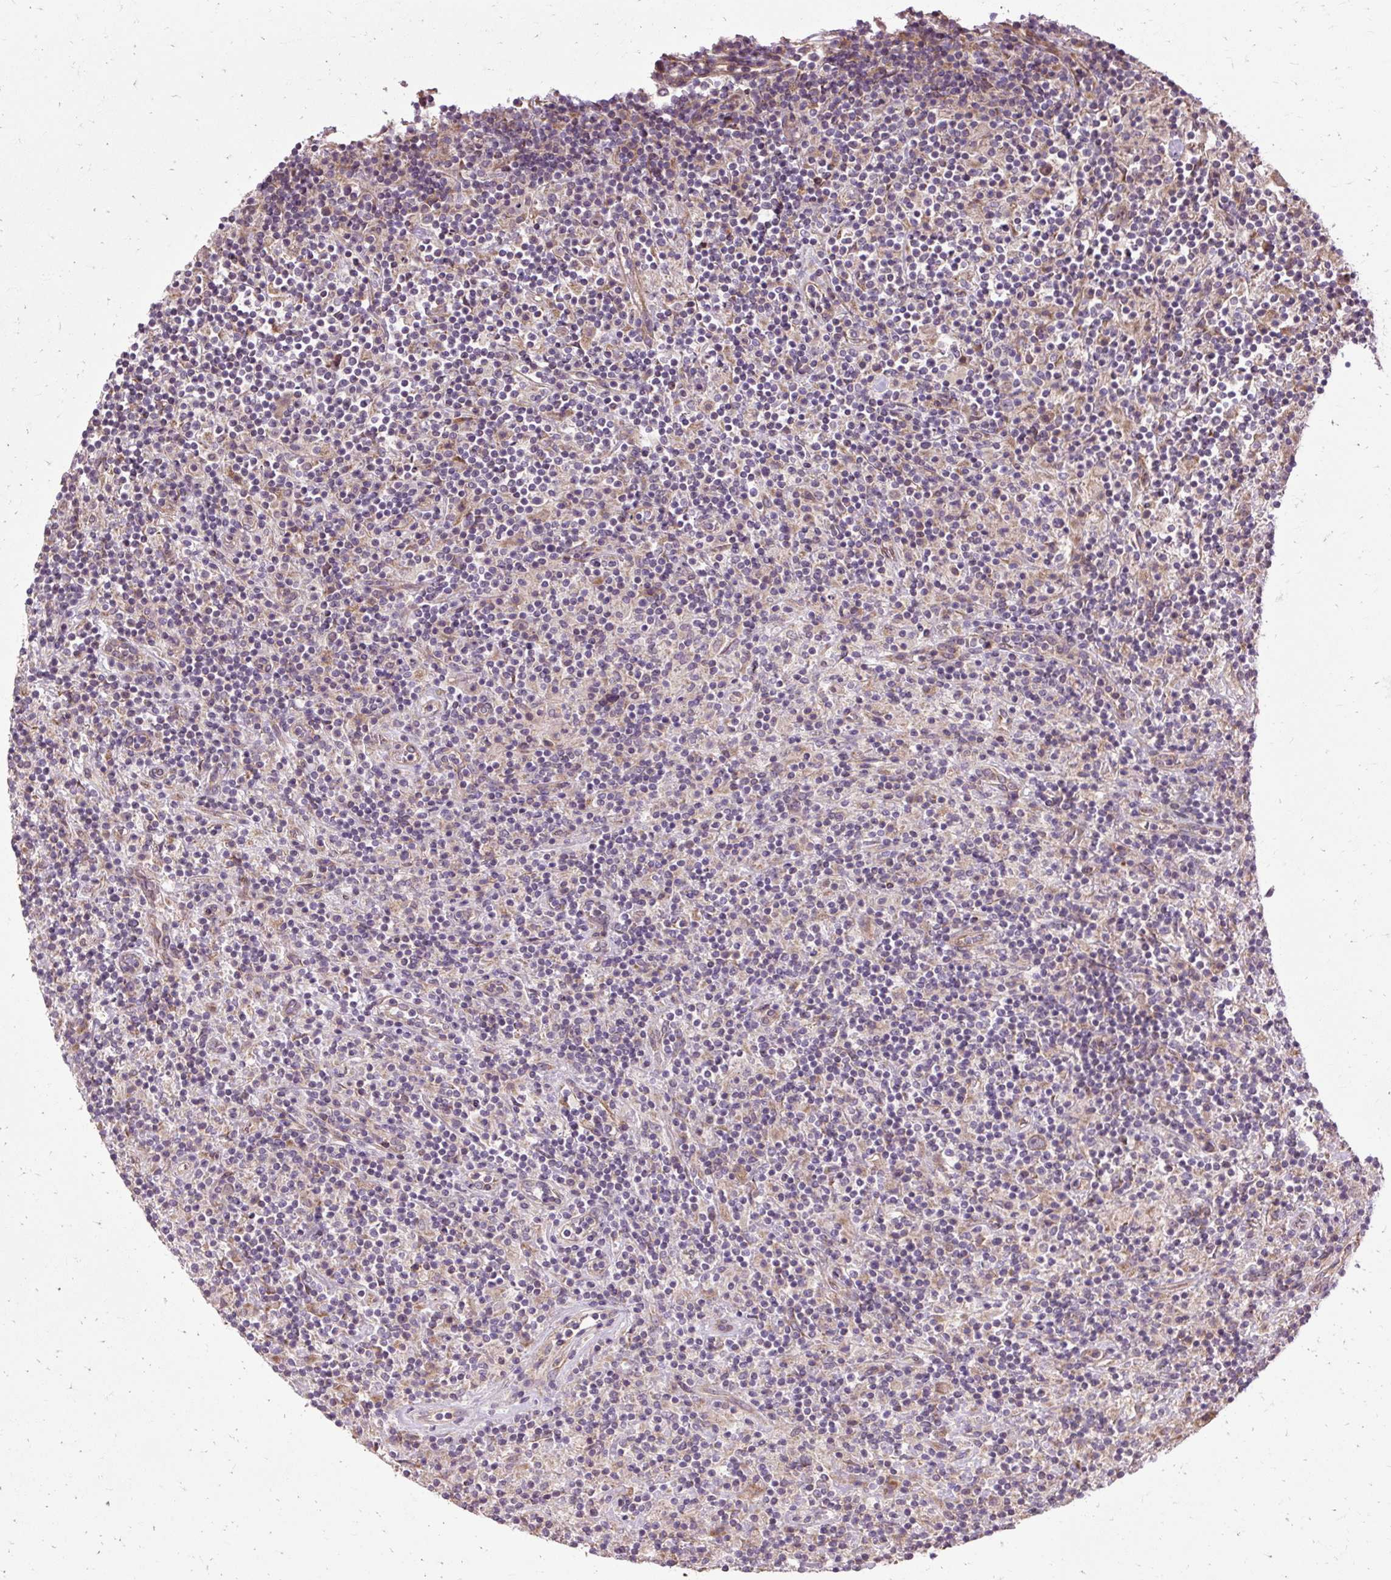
{"staining": {"intensity": "weak", "quantity": "25%-75%", "location": "cytoplasmic/membranous"}, "tissue": "lymphoma", "cell_type": "Tumor cells", "image_type": "cancer", "snomed": [{"axis": "morphology", "description": "Hodgkin's disease, NOS"}, {"axis": "topography", "description": "Lymph node"}], "caption": "Protein staining by immunohistochemistry displays weak cytoplasmic/membranous positivity in approximately 25%-75% of tumor cells in Hodgkin's disease. (brown staining indicates protein expression, while blue staining denotes nuclei).", "gene": "FLRT1", "patient": {"sex": "male", "age": 70}}